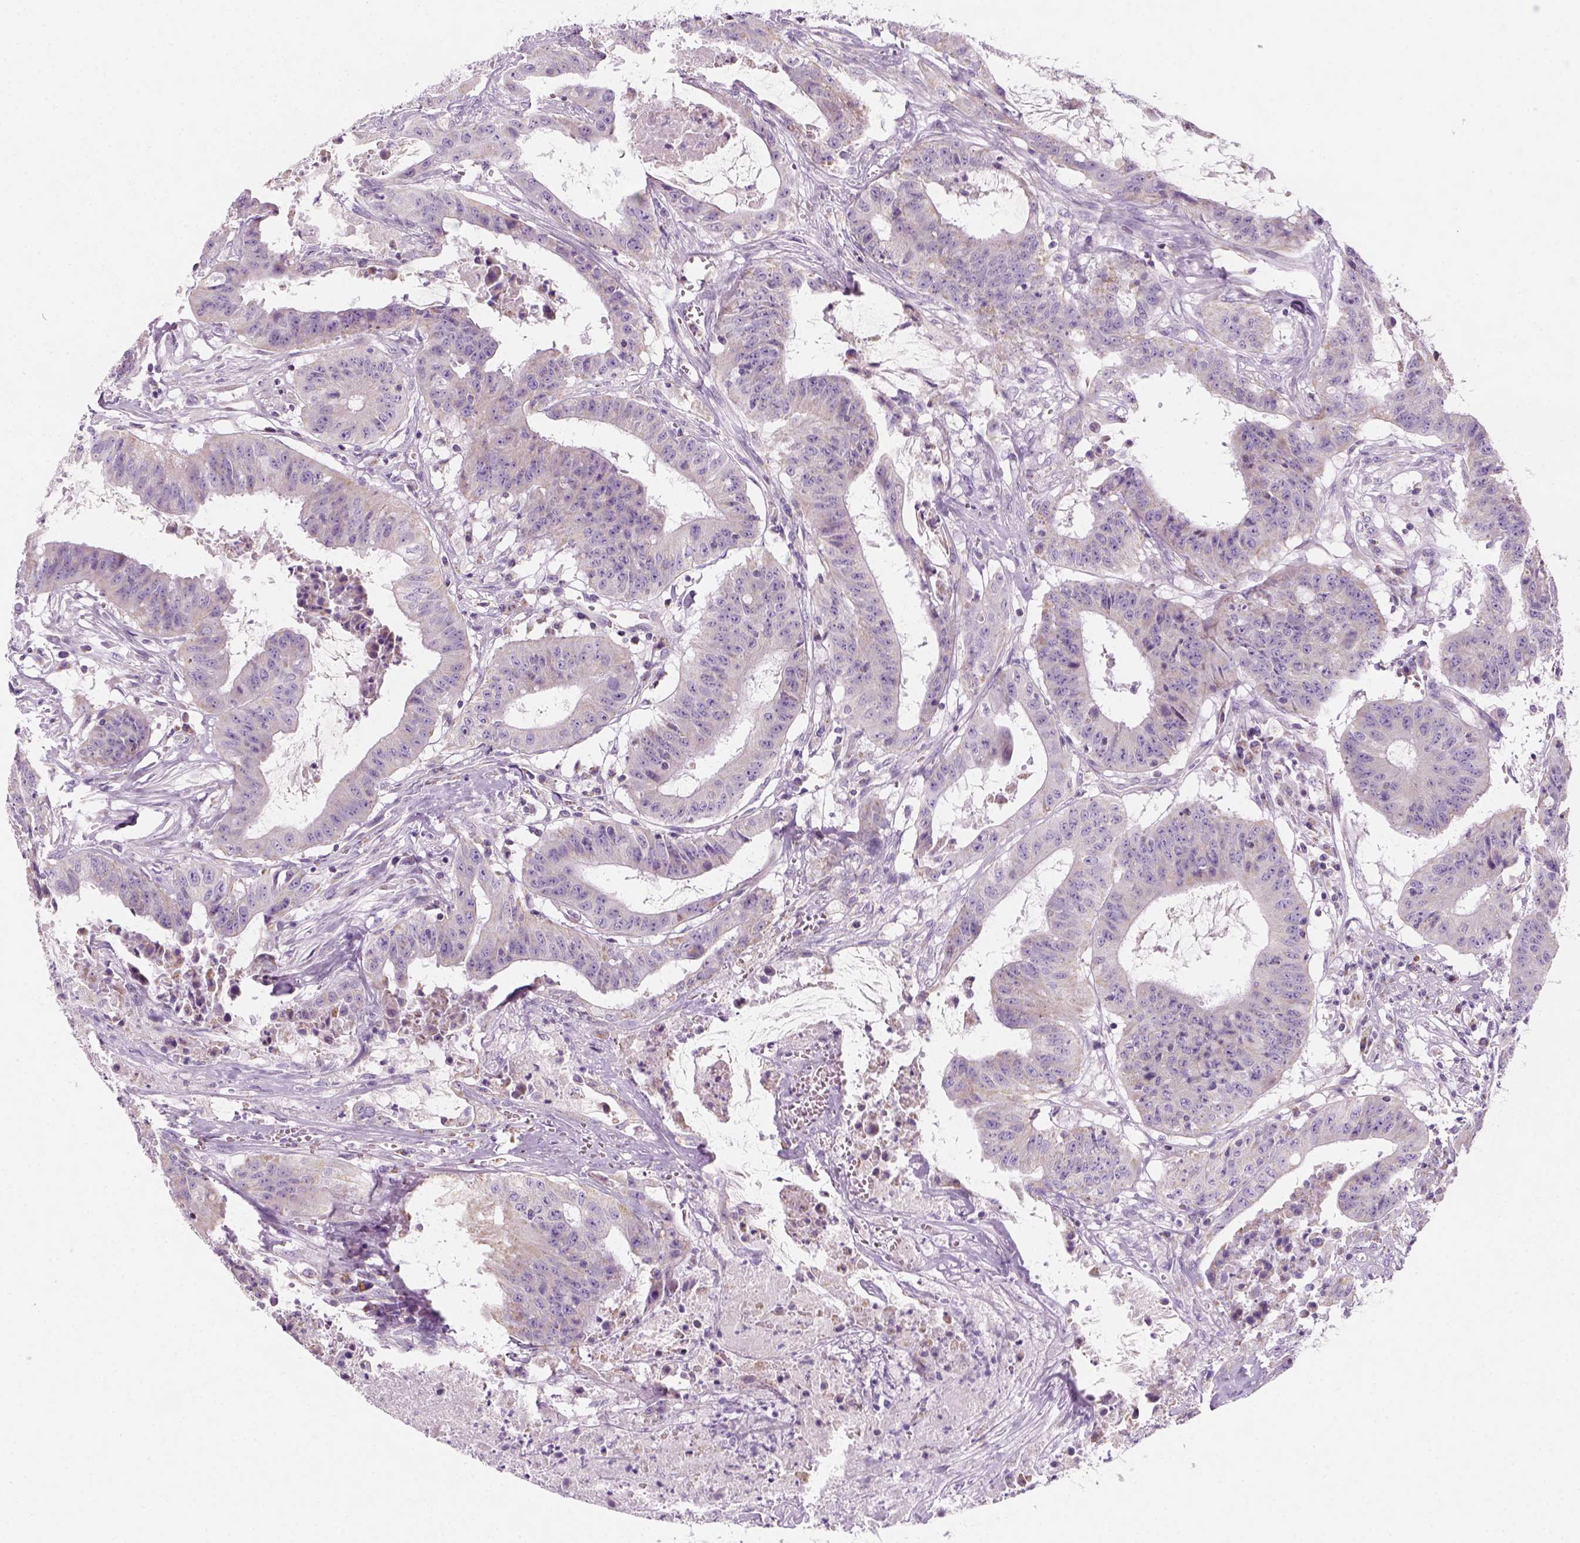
{"staining": {"intensity": "negative", "quantity": "none", "location": "none"}, "tissue": "colorectal cancer", "cell_type": "Tumor cells", "image_type": "cancer", "snomed": [{"axis": "morphology", "description": "Adenocarcinoma, NOS"}, {"axis": "topography", "description": "Colon"}], "caption": "The image displays no staining of tumor cells in colorectal adenocarcinoma.", "gene": "AWAT2", "patient": {"sex": "male", "age": 33}}